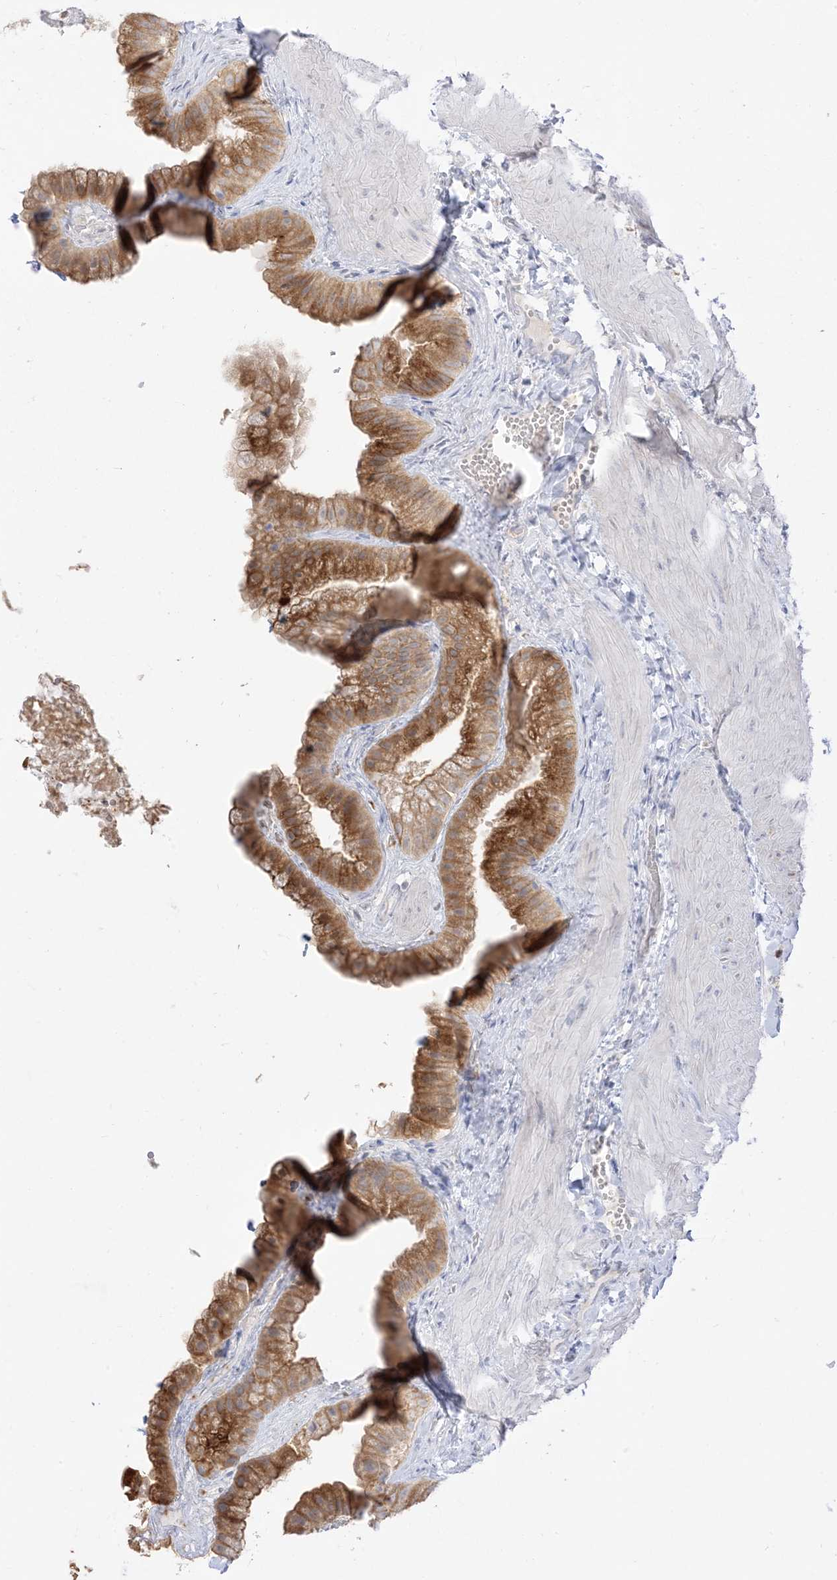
{"staining": {"intensity": "moderate", "quantity": "25%-75%", "location": "cytoplasmic/membranous"}, "tissue": "gallbladder", "cell_type": "Glandular cells", "image_type": "normal", "snomed": [{"axis": "morphology", "description": "Normal tissue, NOS"}, {"axis": "topography", "description": "Gallbladder"}], "caption": "Immunohistochemical staining of benign gallbladder displays medium levels of moderate cytoplasmic/membranous positivity in about 25%-75% of glandular cells. (IHC, brightfield microscopy, high magnification).", "gene": "LOXL3", "patient": {"sex": "male", "age": 55}}